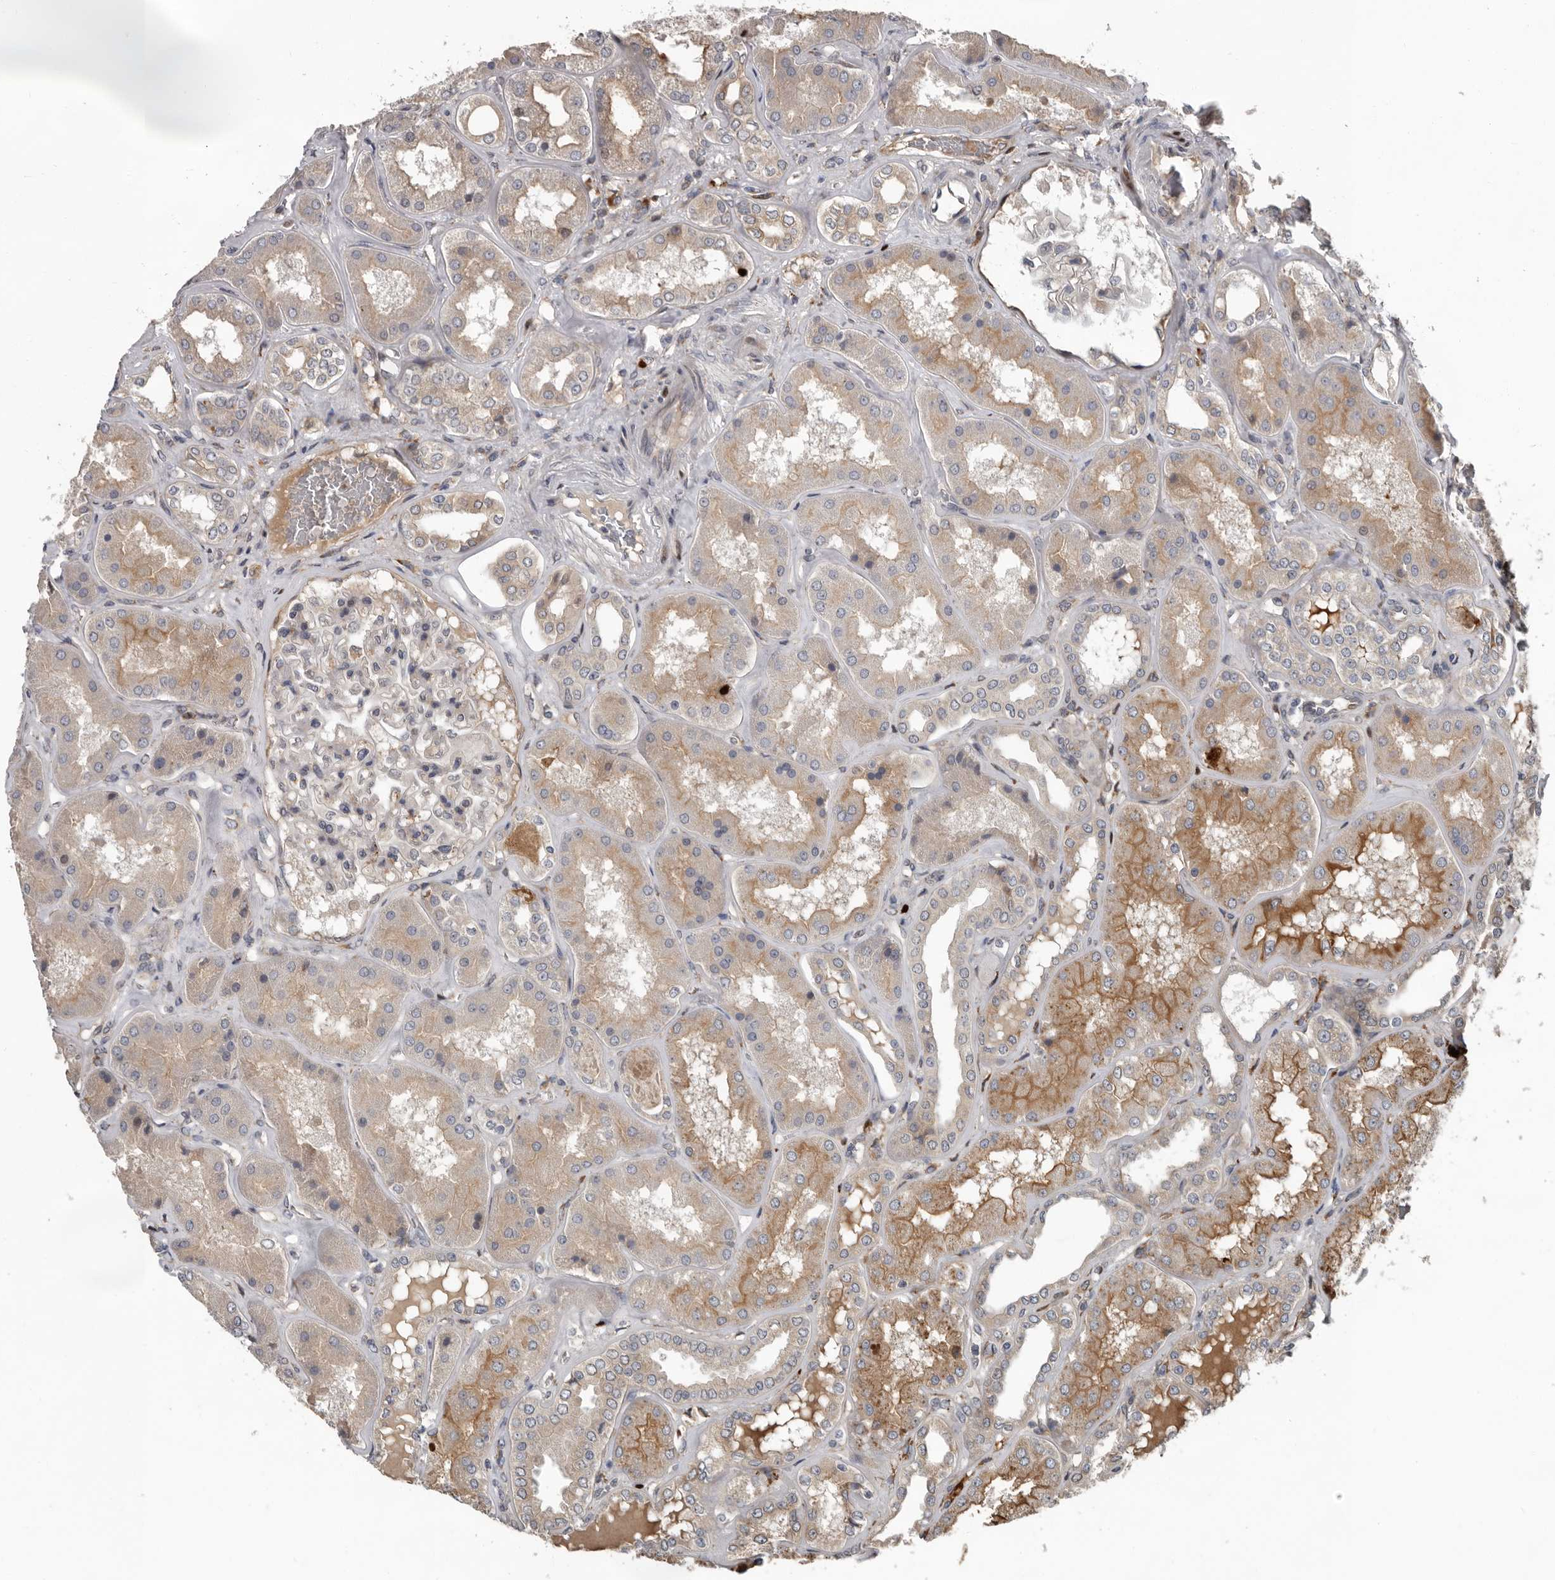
{"staining": {"intensity": "weak", "quantity": "<25%", "location": "cytoplasmic/membranous"}, "tissue": "kidney", "cell_type": "Cells in glomeruli", "image_type": "normal", "snomed": [{"axis": "morphology", "description": "Normal tissue, NOS"}, {"axis": "topography", "description": "Kidney"}], "caption": "An image of human kidney is negative for staining in cells in glomeruli. (Immunohistochemistry (ihc), brightfield microscopy, high magnification).", "gene": "MTF1", "patient": {"sex": "female", "age": 56}}